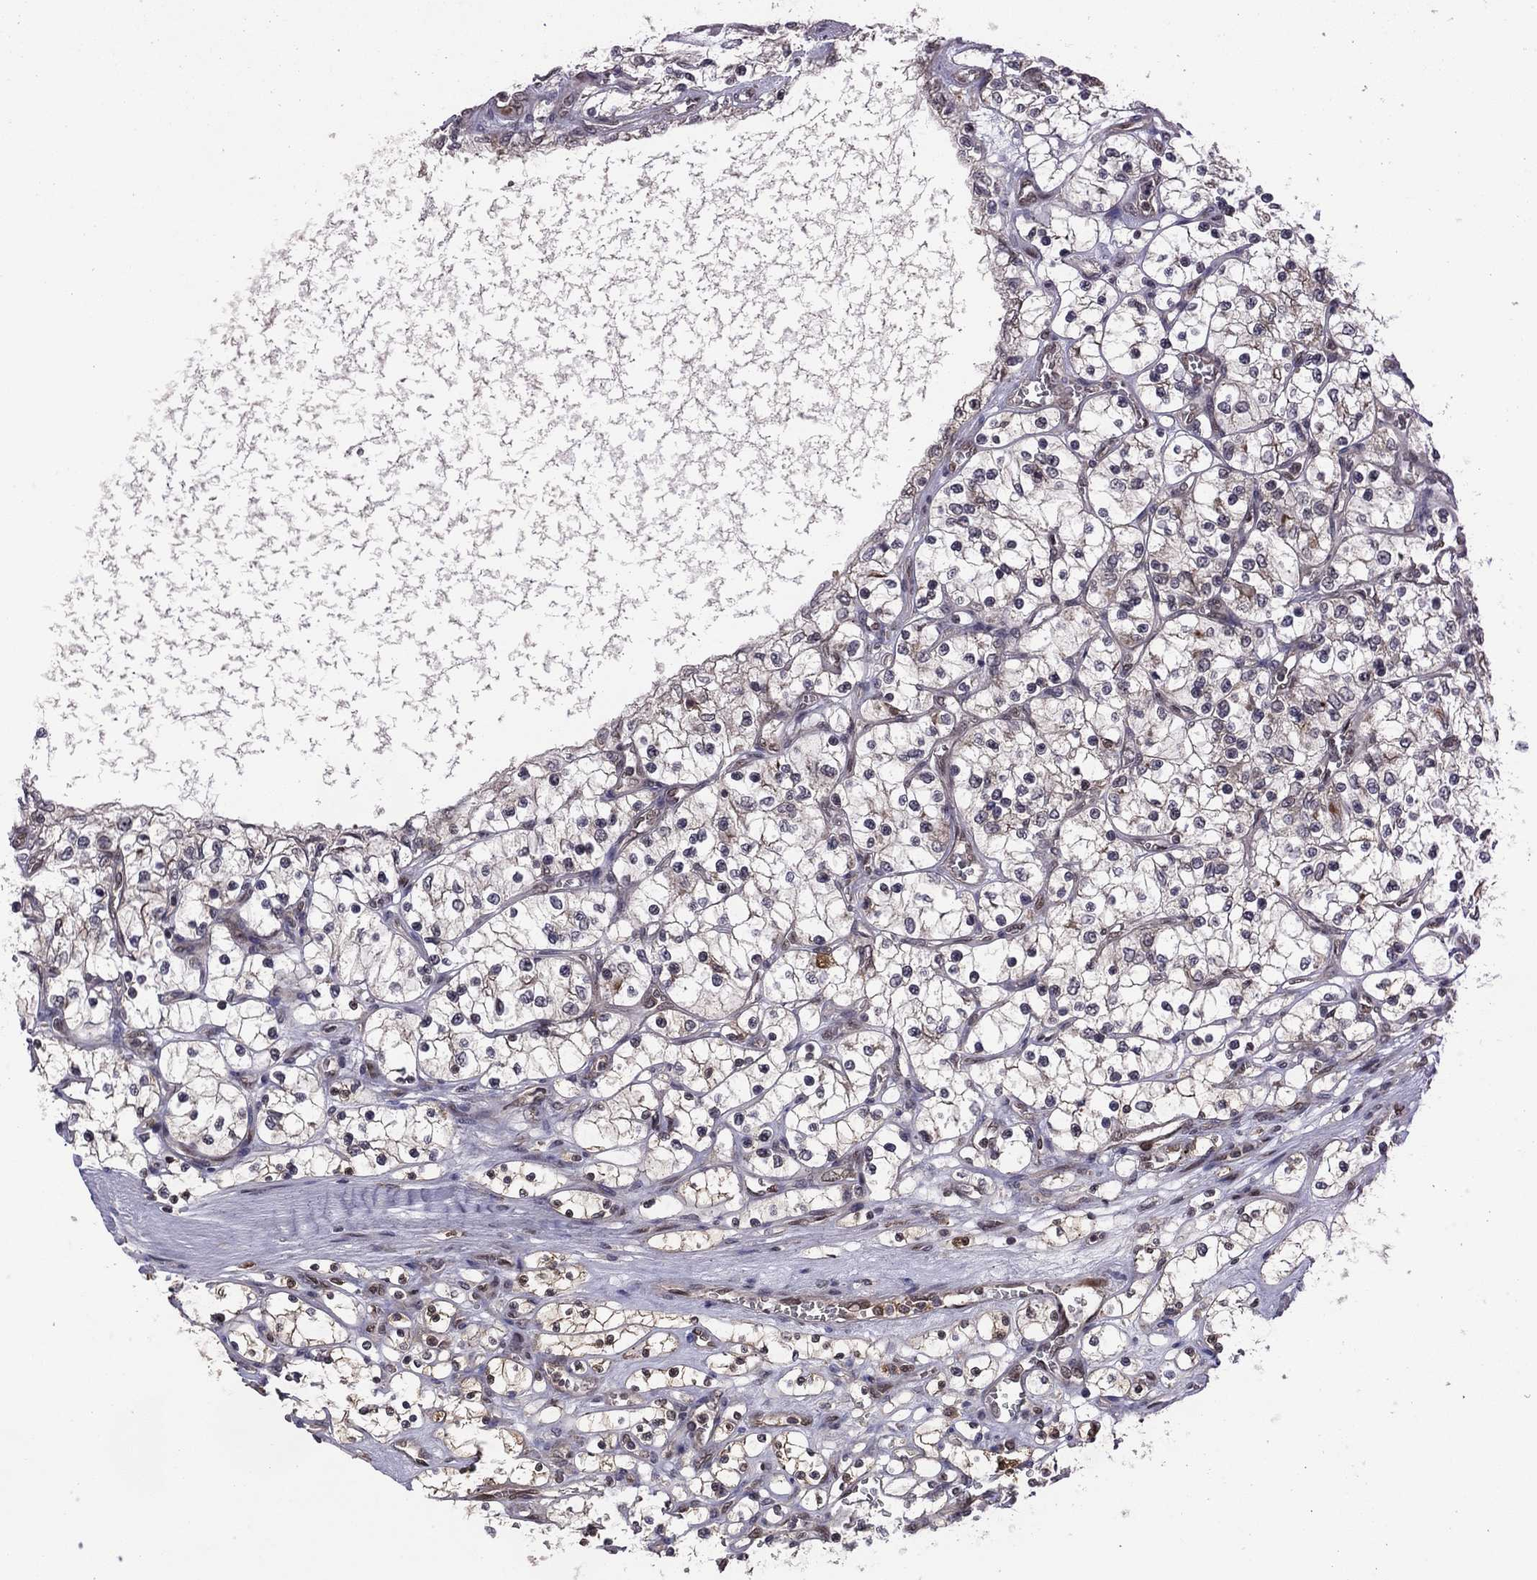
{"staining": {"intensity": "moderate", "quantity": "<25%", "location": "cytoplasmic/membranous"}, "tissue": "renal cancer", "cell_type": "Tumor cells", "image_type": "cancer", "snomed": [{"axis": "morphology", "description": "Adenocarcinoma, NOS"}, {"axis": "topography", "description": "Kidney"}], "caption": "Brown immunohistochemical staining in renal adenocarcinoma demonstrates moderate cytoplasmic/membranous staining in approximately <25% of tumor cells.", "gene": "GPAA1", "patient": {"sex": "female", "age": 69}}